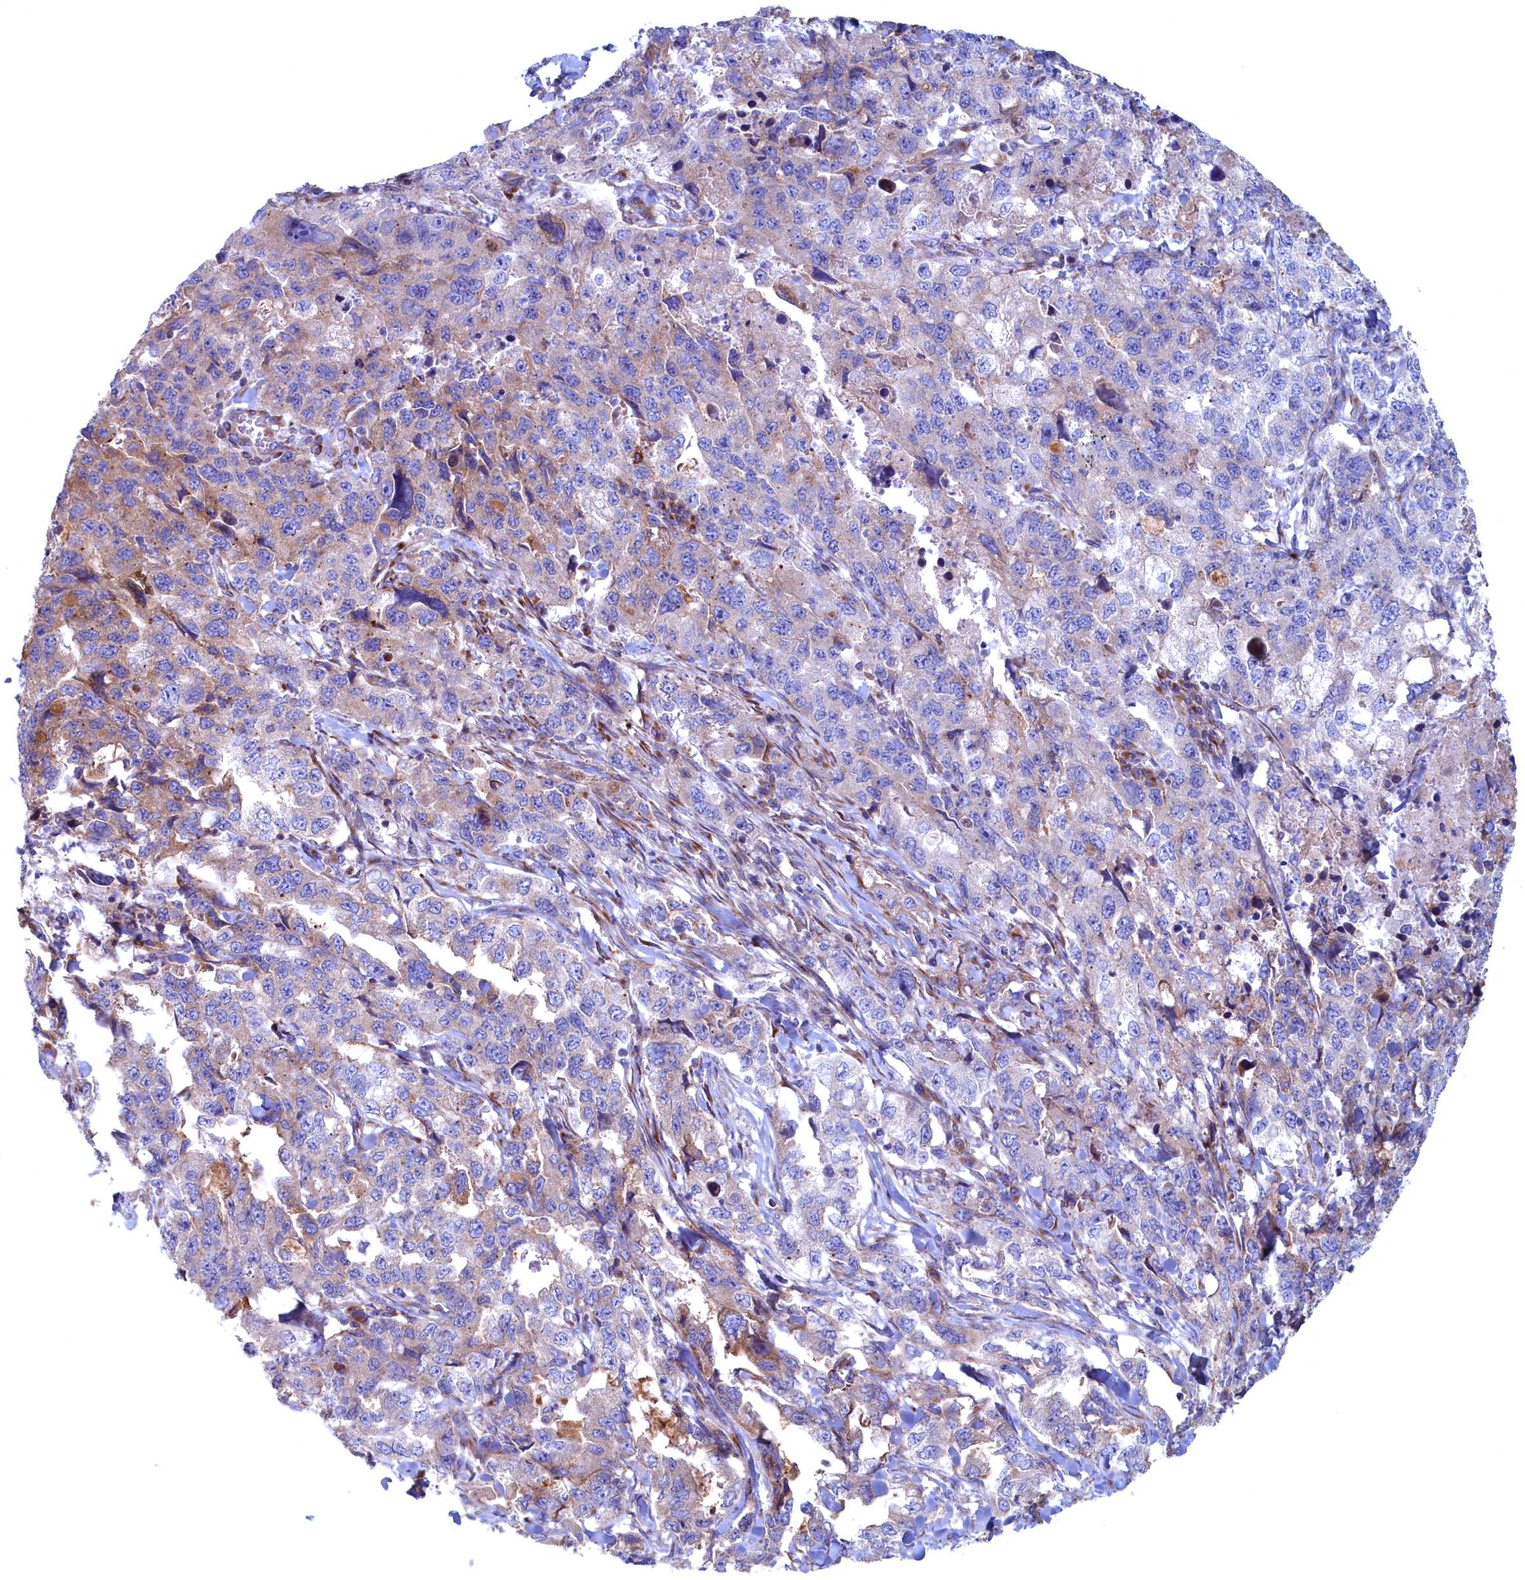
{"staining": {"intensity": "weak", "quantity": "<25%", "location": "cytoplasmic/membranous"}, "tissue": "lung cancer", "cell_type": "Tumor cells", "image_type": "cancer", "snomed": [{"axis": "morphology", "description": "Adenocarcinoma, NOS"}, {"axis": "topography", "description": "Lung"}], "caption": "This is an immunohistochemistry (IHC) photomicrograph of lung adenocarcinoma. There is no staining in tumor cells.", "gene": "MTFMT", "patient": {"sex": "female", "age": 51}}